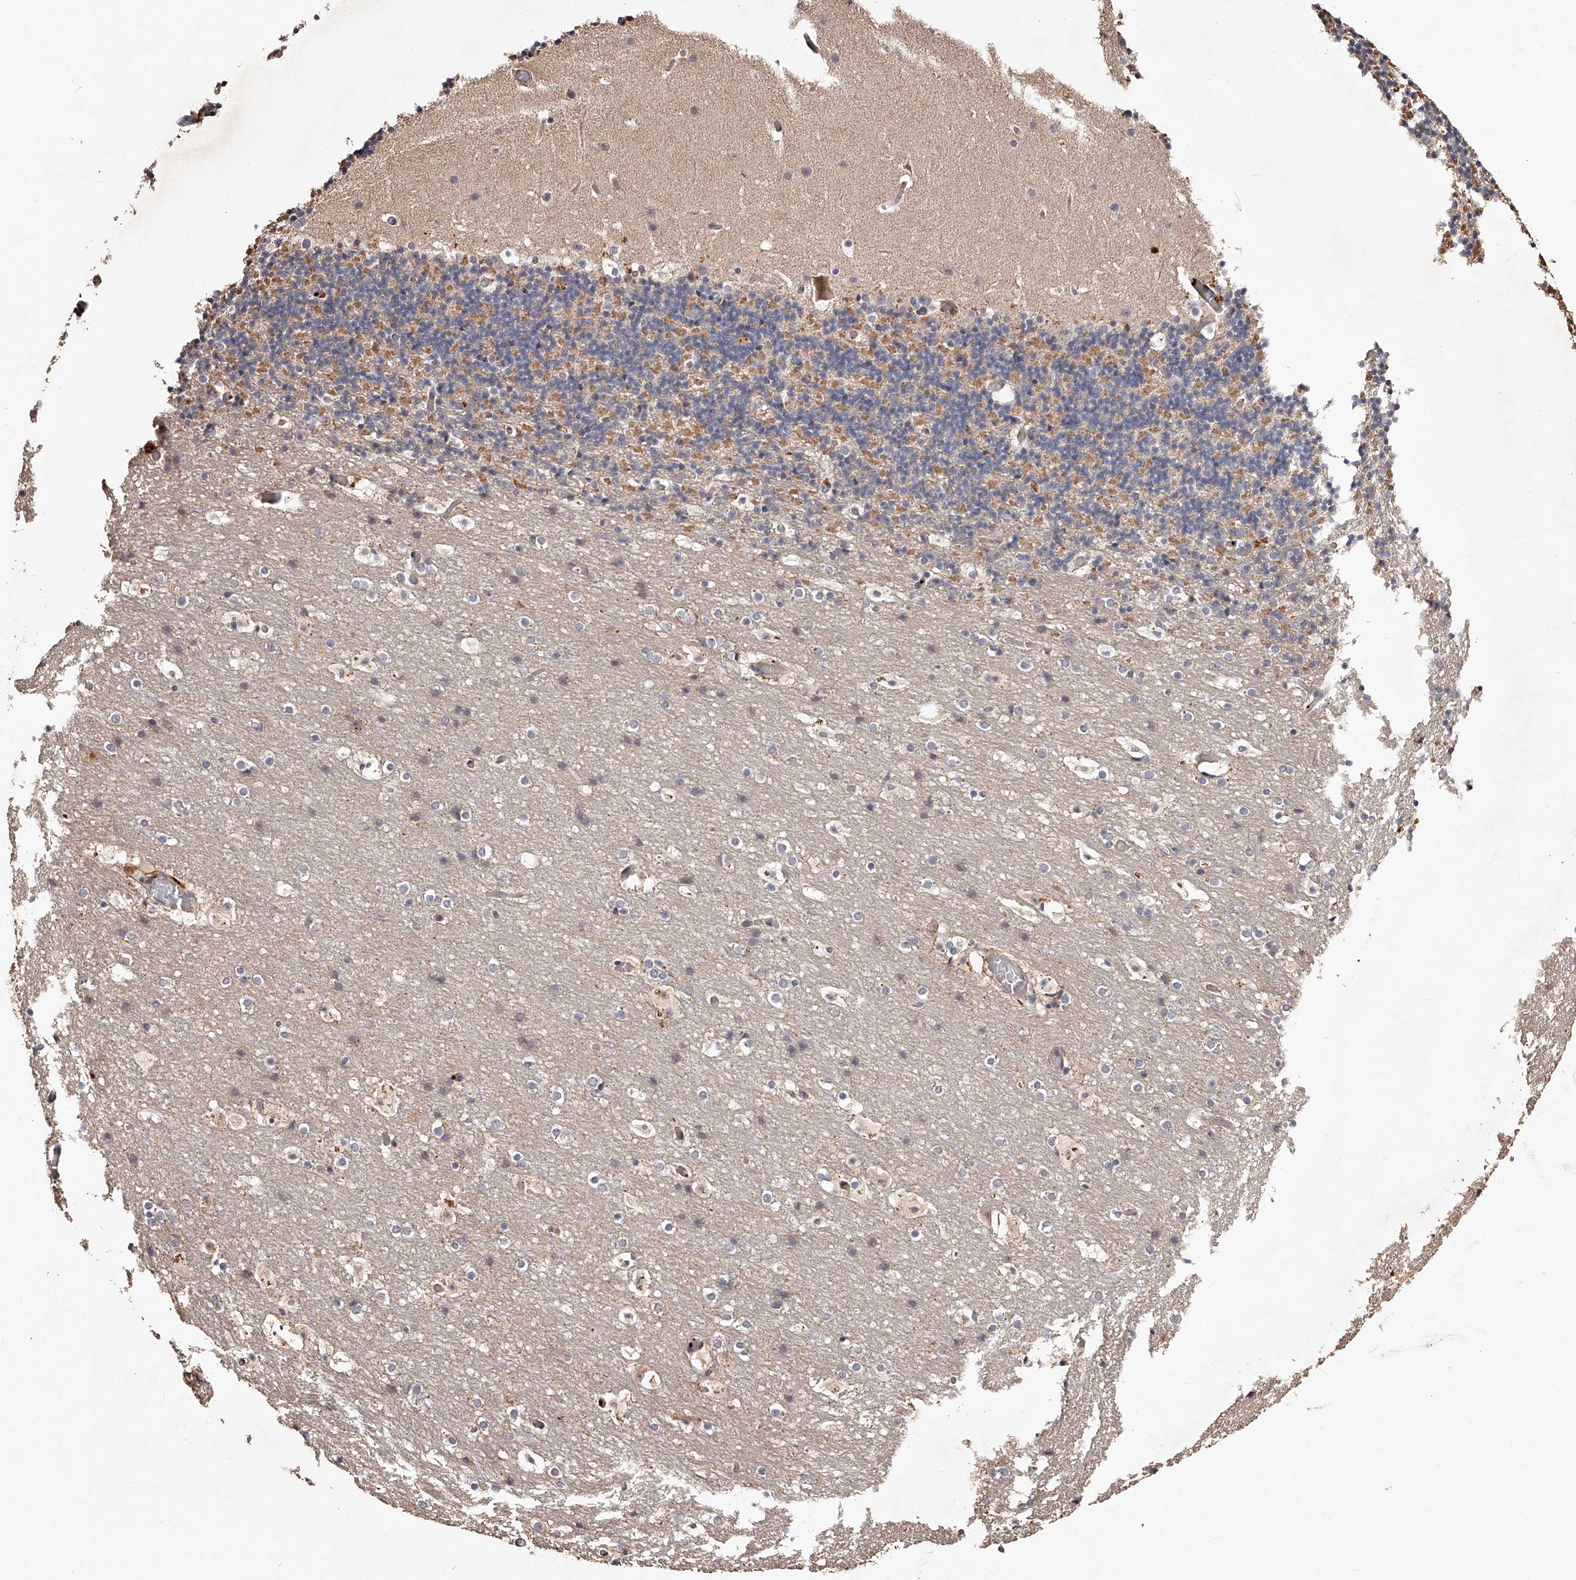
{"staining": {"intensity": "weak", "quantity": "25%-75%", "location": "cytoplasmic/membranous"}, "tissue": "cerebellum", "cell_type": "Cells in granular layer", "image_type": "normal", "snomed": [{"axis": "morphology", "description": "Normal tissue, NOS"}, {"axis": "topography", "description": "Cerebellum"}], "caption": "DAB immunohistochemical staining of unremarkable cerebellum reveals weak cytoplasmic/membranous protein expression in about 25%-75% of cells in granular layer. Using DAB (brown) and hematoxylin (blue) stains, captured at high magnification using brightfield microscopy.", "gene": "URGCP", "patient": {"sex": "male", "age": 57}}